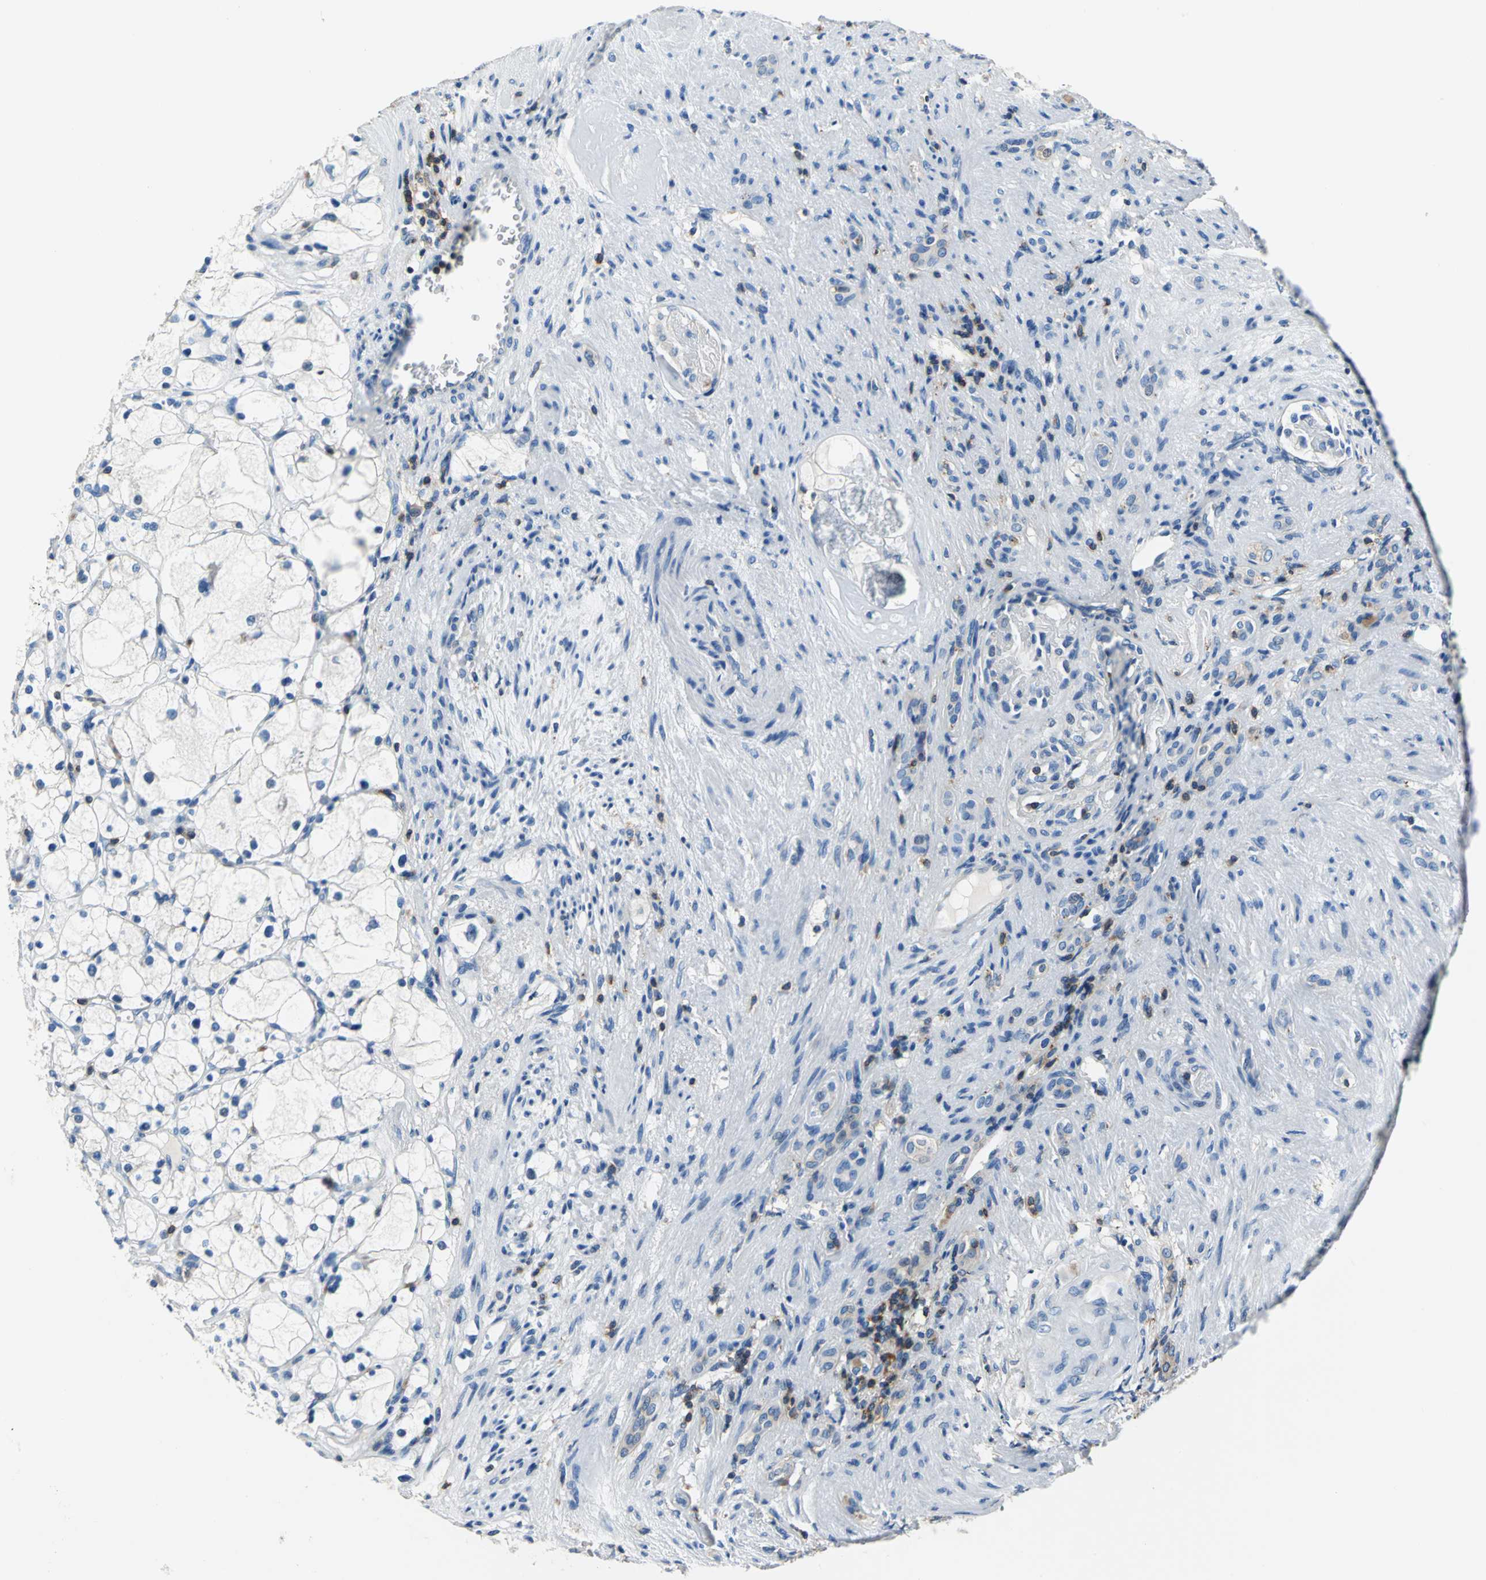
{"staining": {"intensity": "negative", "quantity": "none", "location": "none"}, "tissue": "renal cancer", "cell_type": "Tumor cells", "image_type": "cancer", "snomed": [{"axis": "morphology", "description": "Adenocarcinoma, NOS"}, {"axis": "topography", "description": "Kidney"}], "caption": "Tumor cells are negative for brown protein staining in renal cancer (adenocarcinoma).", "gene": "SEPTIN6", "patient": {"sex": "female", "age": 83}}